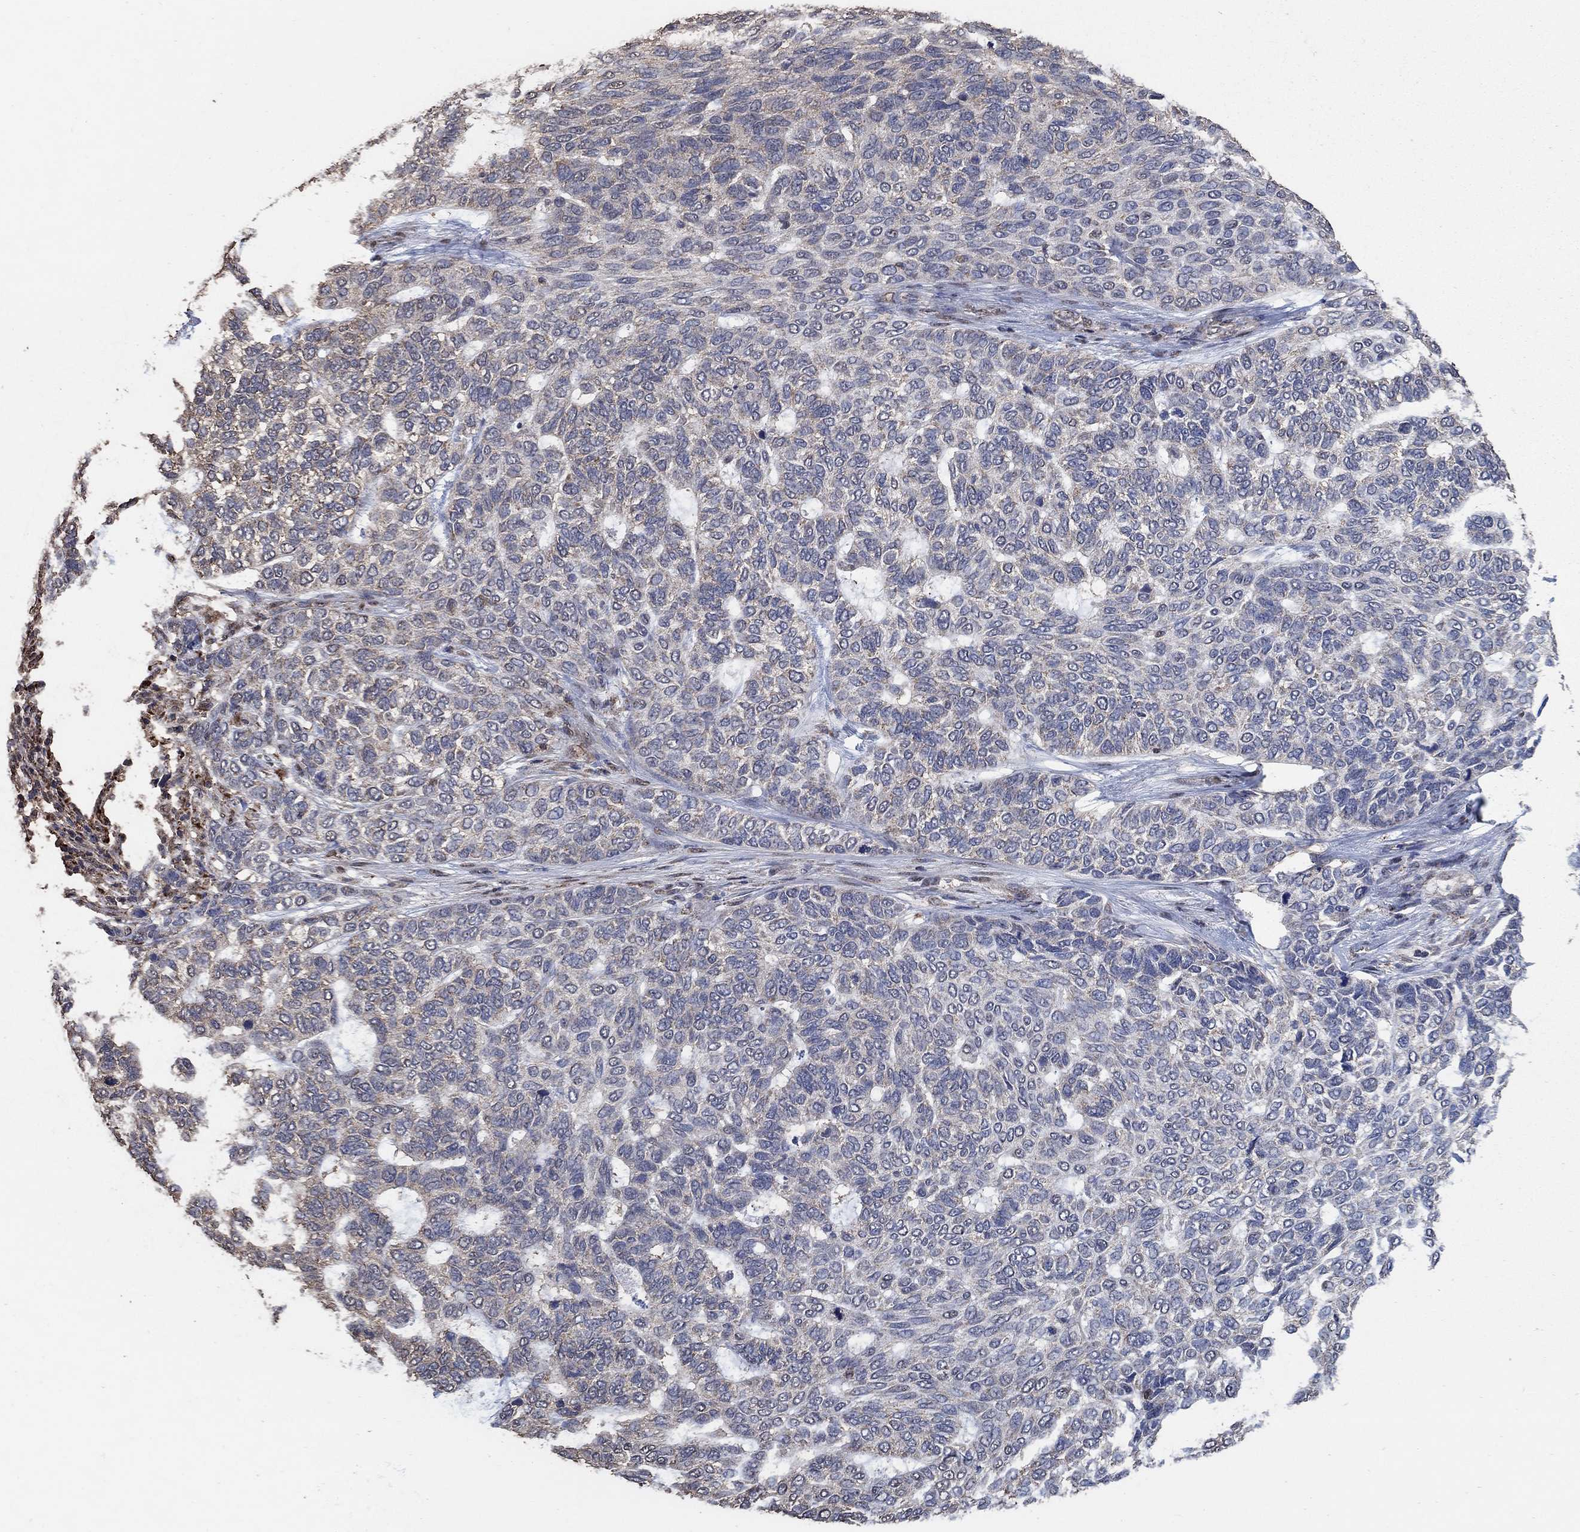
{"staining": {"intensity": "weak", "quantity": "25%-75%", "location": "cytoplasmic/membranous"}, "tissue": "skin cancer", "cell_type": "Tumor cells", "image_type": "cancer", "snomed": [{"axis": "morphology", "description": "Basal cell carcinoma"}, {"axis": "topography", "description": "Skin"}], "caption": "Skin basal cell carcinoma tissue displays weak cytoplasmic/membranous positivity in about 25%-75% of tumor cells Nuclei are stained in blue.", "gene": "MRPS24", "patient": {"sex": "female", "age": 65}}